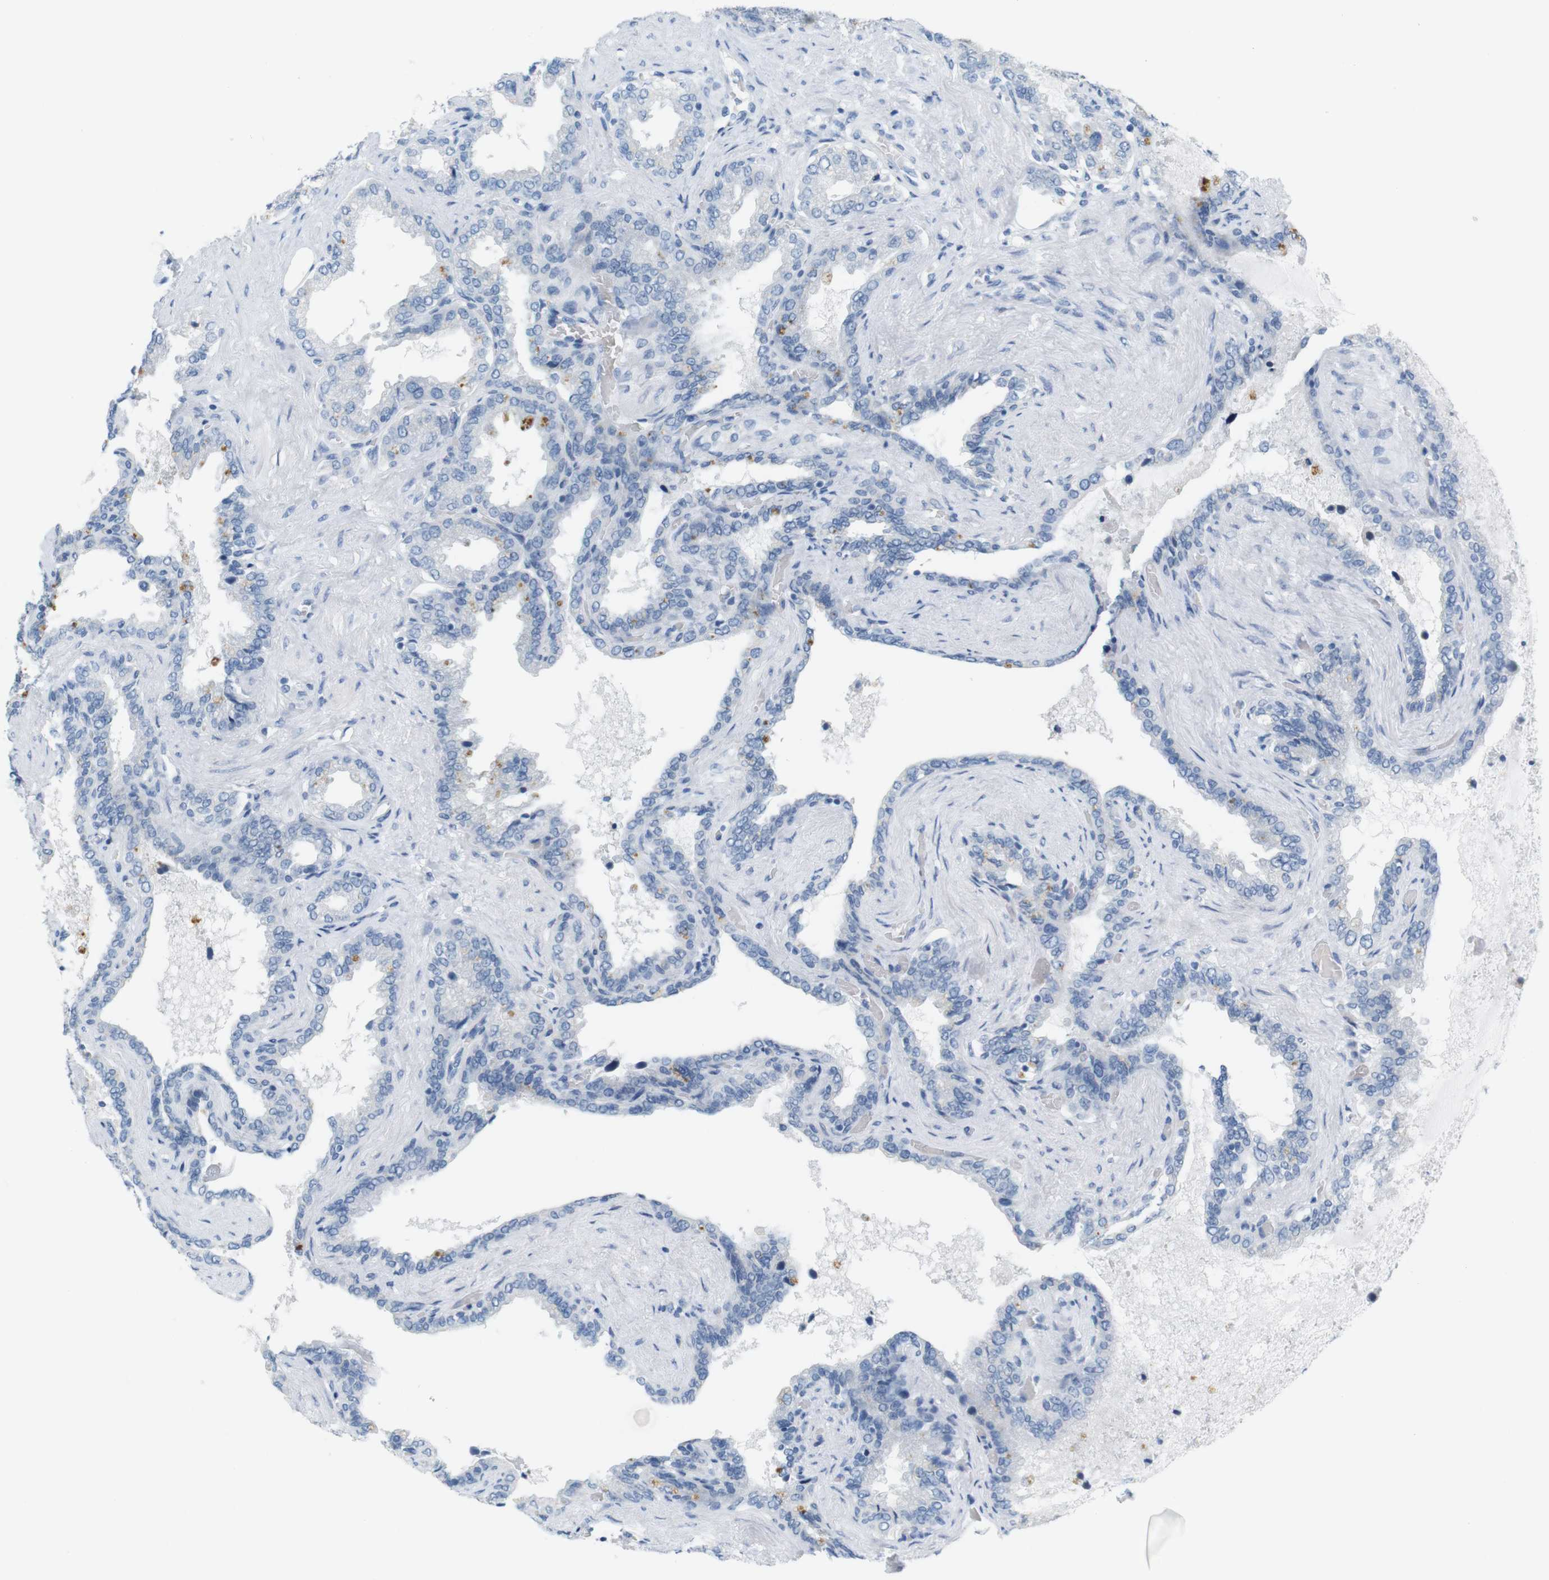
{"staining": {"intensity": "negative", "quantity": "none", "location": "none"}, "tissue": "seminal vesicle", "cell_type": "Glandular cells", "image_type": "normal", "snomed": [{"axis": "morphology", "description": "Normal tissue, NOS"}, {"axis": "topography", "description": "Seminal veicle"}], "caption": "Benign seminal vesicle was stained to show a protein in brown. There is no significant positivity in glandular cells. (IHC, brightfield microscopy, high magnification).", "gene": "LRRK2", "patient": {"sex": "male", "age": 46}}